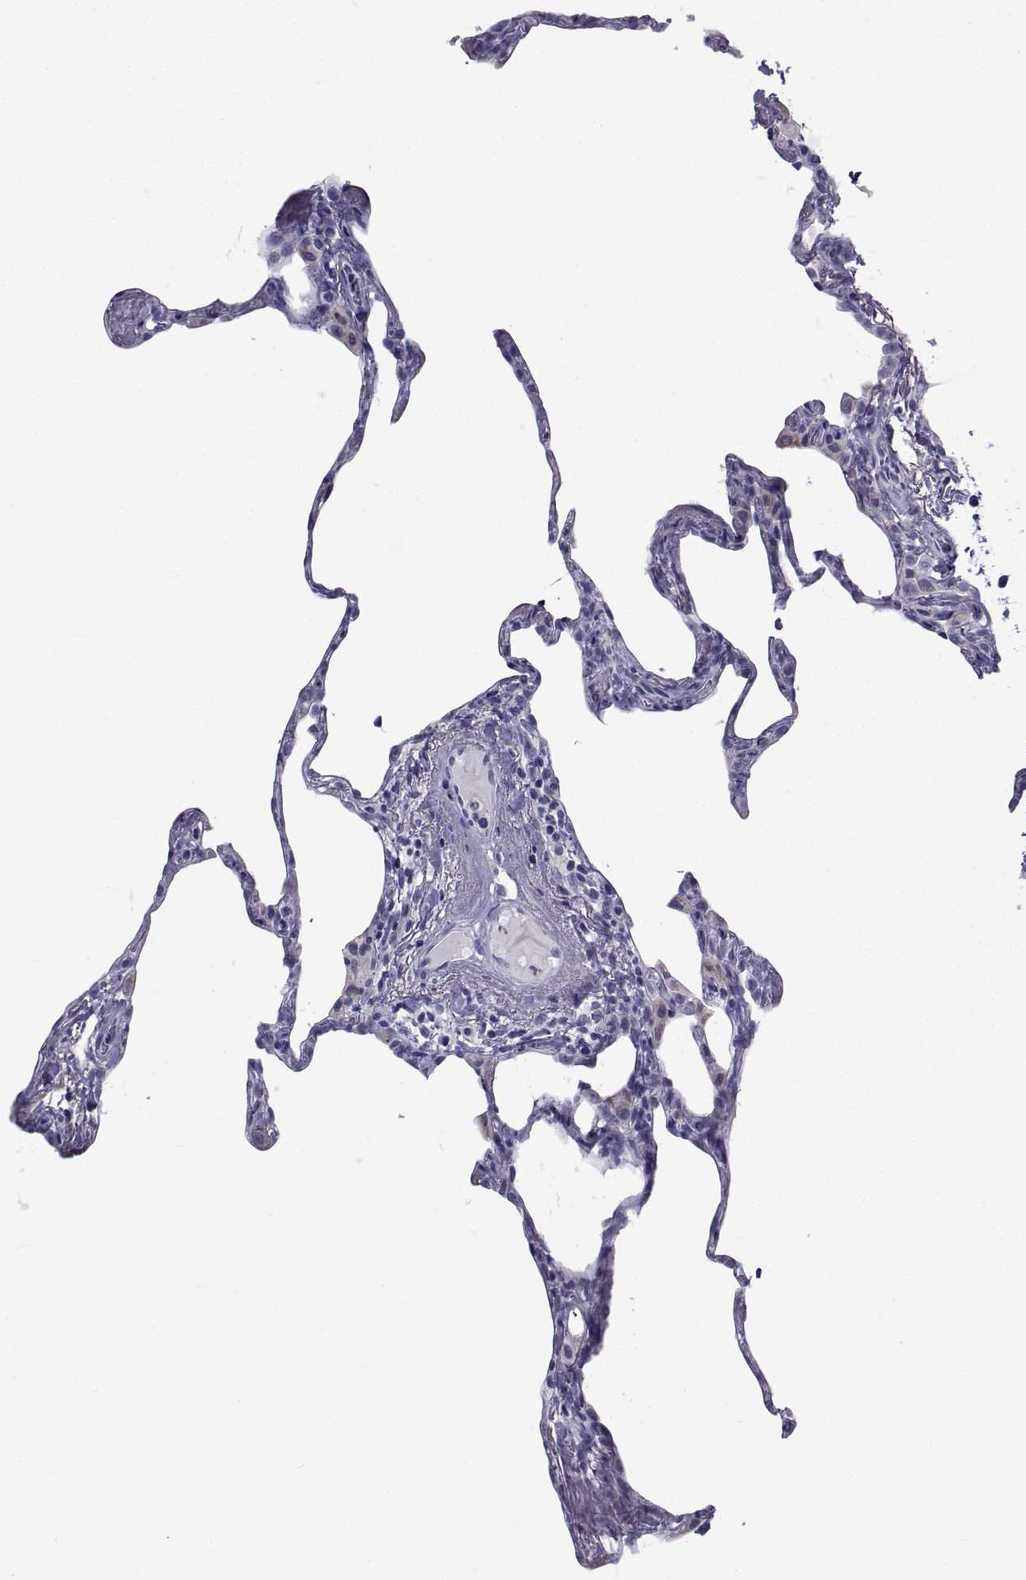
{"staining": {"intensity": "negative", "quantity": "none", "location": "none"}, "tissue": "lung", "cell_type": "Alveolar cells", "image_type": "normal", "snomed": [{"axis": "morphology", "description": "Normal tissue, NOS"}, {"axis": "topography", "description": "Lung"}], "caption": "Immunohistochemistry photomicrograph of unremarkable lung stained for a protein (brown), which shows no staining in alveolar cells.", "gene": "FDXR", "patient": {"sex": "male", "age": 65}}